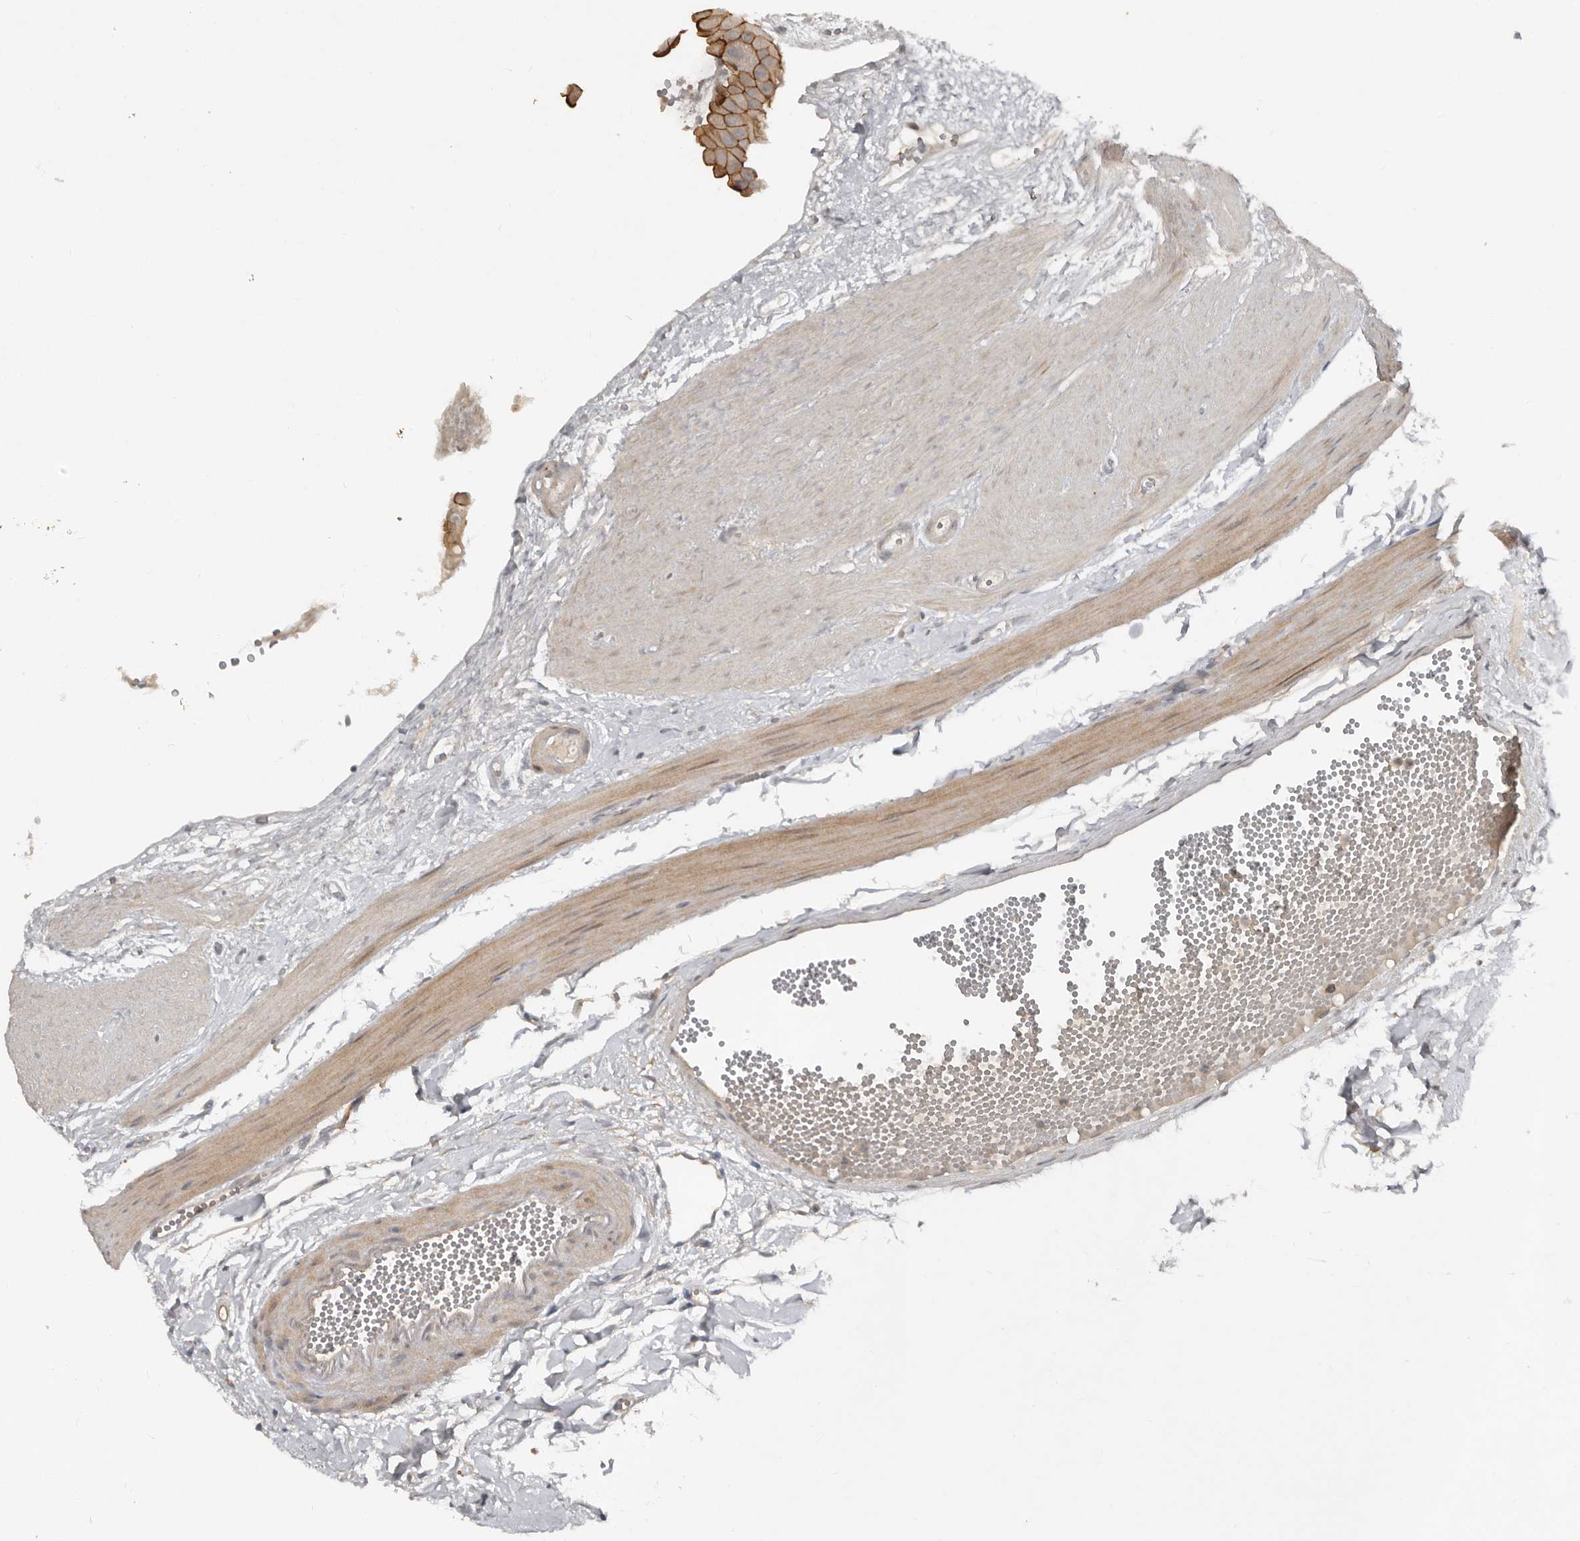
{"staining": {"intensity": "moderate", "quantity": ">75%", "location": "cytoplasmic/membranous"}, "tissue": "gallbladder", "cell_type": "Glandular cells", "image_type": "normal", "snomed": [{"axis": "morphology", "description": "Normal tissue, NOS"}, {"axis": "topography", "description": "Gallbladder"}], "caption": "Normal gallbladder demonstrates moderate cytoplasmic/membranous expression in about >75% of glandular cells.", "gene": "TEAD3", "patient": {"sex": "female", "age": 64}}